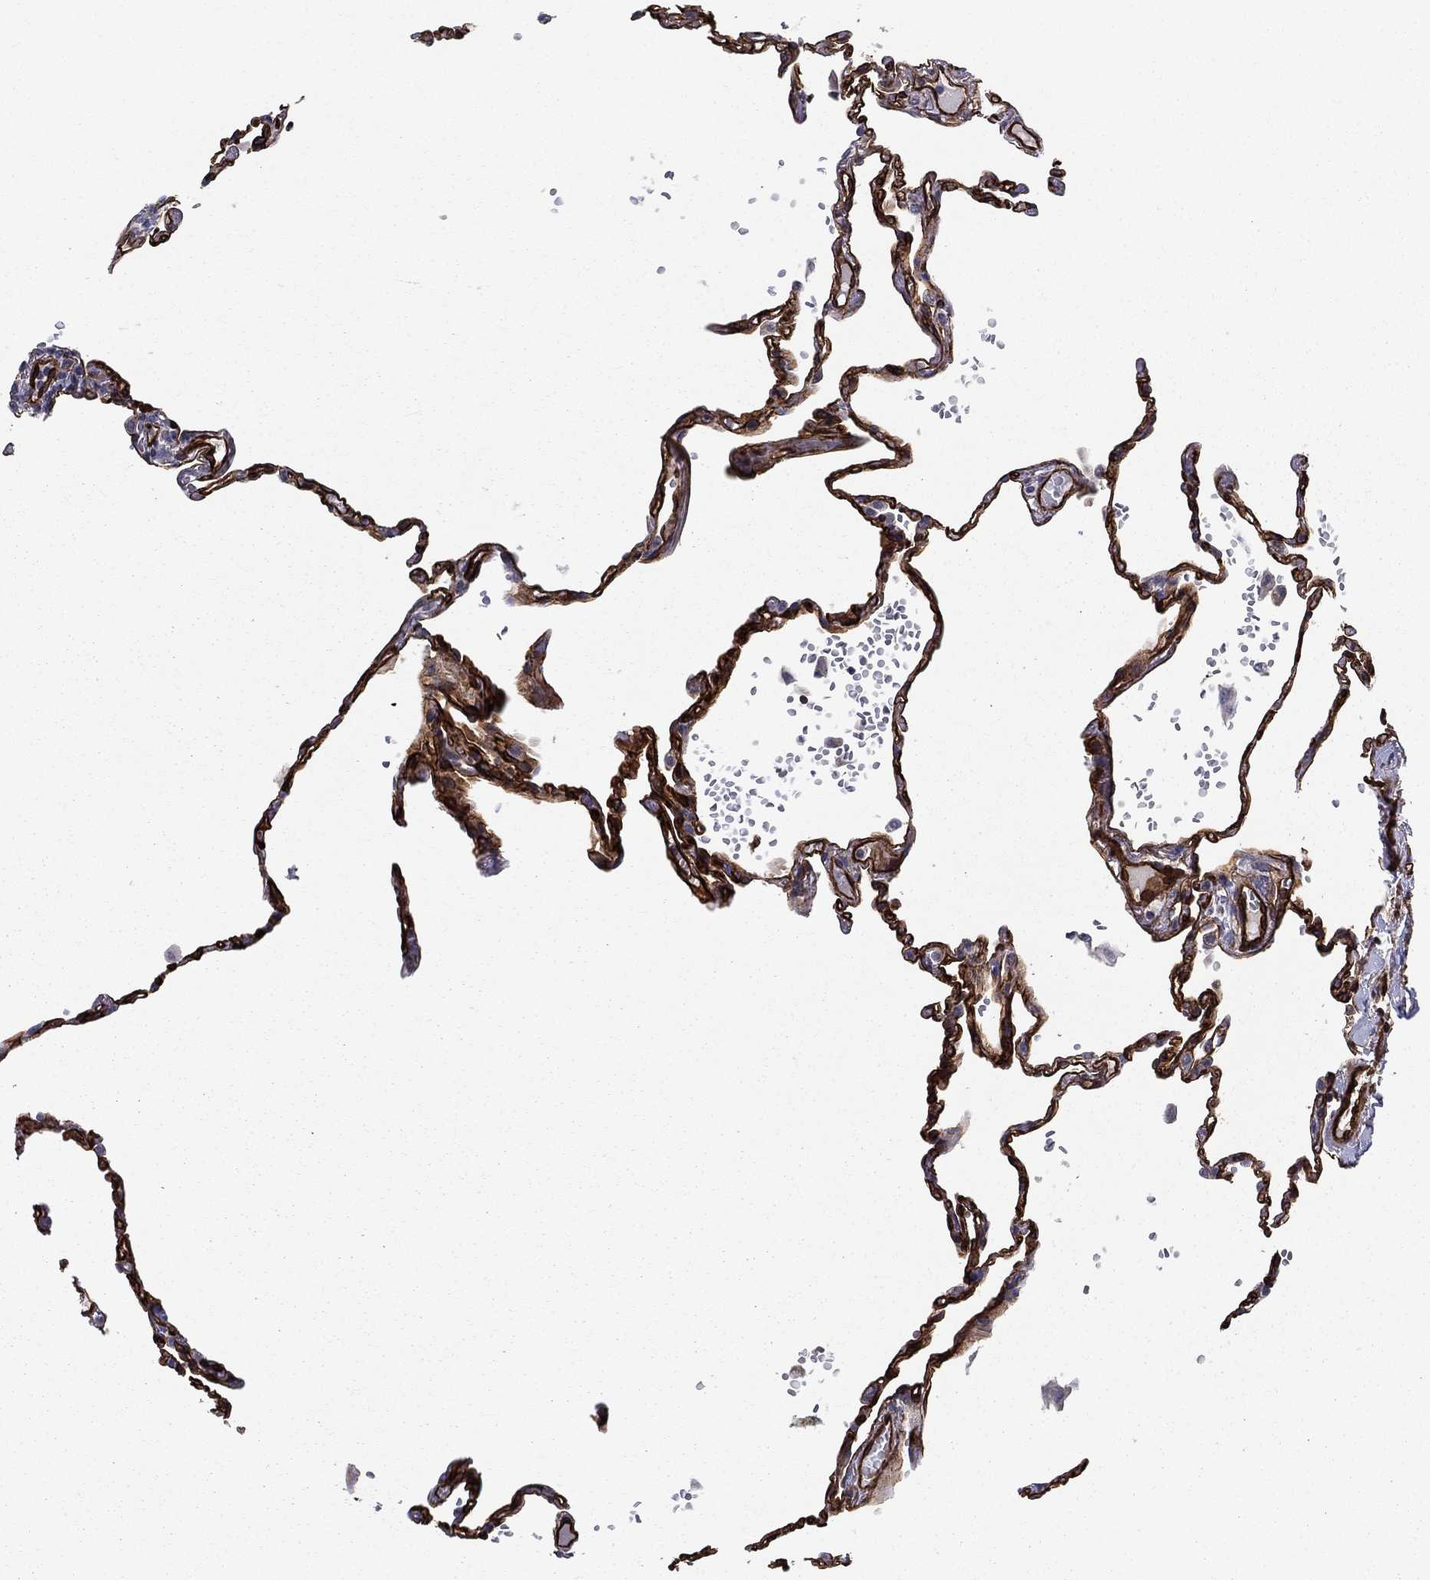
{"staining": {"intensity": "negative", "quantity": "none", "location": "none"}, "tissue": "lung", "cell_type": "Alveolar cells", "image_type": "normal", "snomed": [{"axis": "morphology", "description": "Normal tissue, NOS"}, {"axis": "topography", "description": "Lung"}], "caption": "High power microscopy image of an IHC histopathology image of unremarkable lung, revealing no significant expression in alveolar cells.", "gene": "SYNC", "patient": {"sex": "male", "age": 78}}